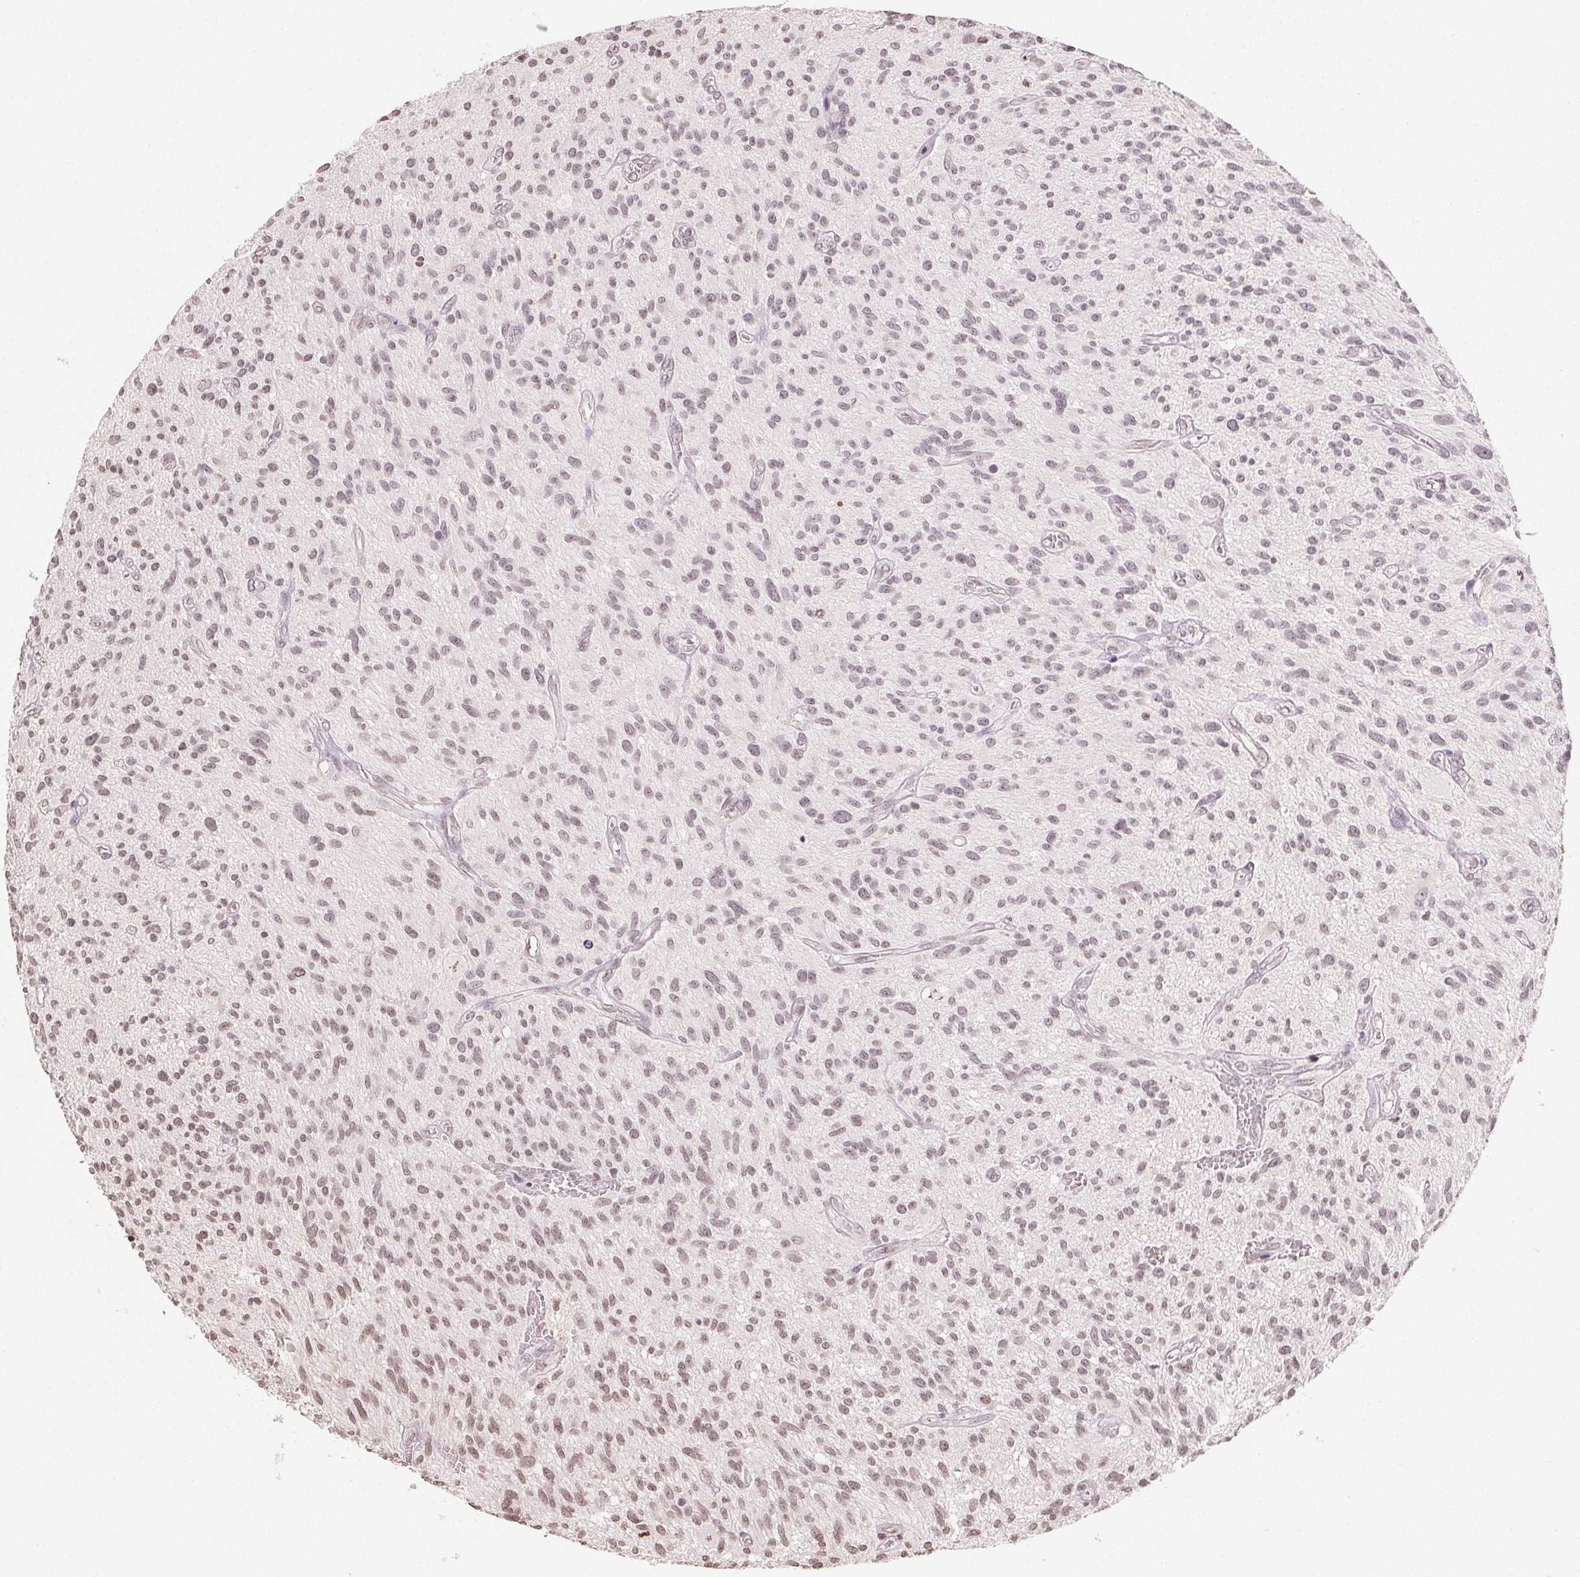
{"staining": {"intensity": "weak", "quantity": "25%-75%", "location": "nuclear"}, "tissue": "glioma", "cell_type": "Tumor cells", "image_type": "cancer", "snomed": [{"axis": "morphology", "description": "Glioma, malignant, High grade"}, {"axis": "topography", "description": "Brain"}], "caption": "This is an image of immunohistochemistry staining of malignant glioma (high-grade), which shows weak expression in the nuclear of tumor cells.", "gene": "TBP", "patient": {"sex": "male", "age": 75}}